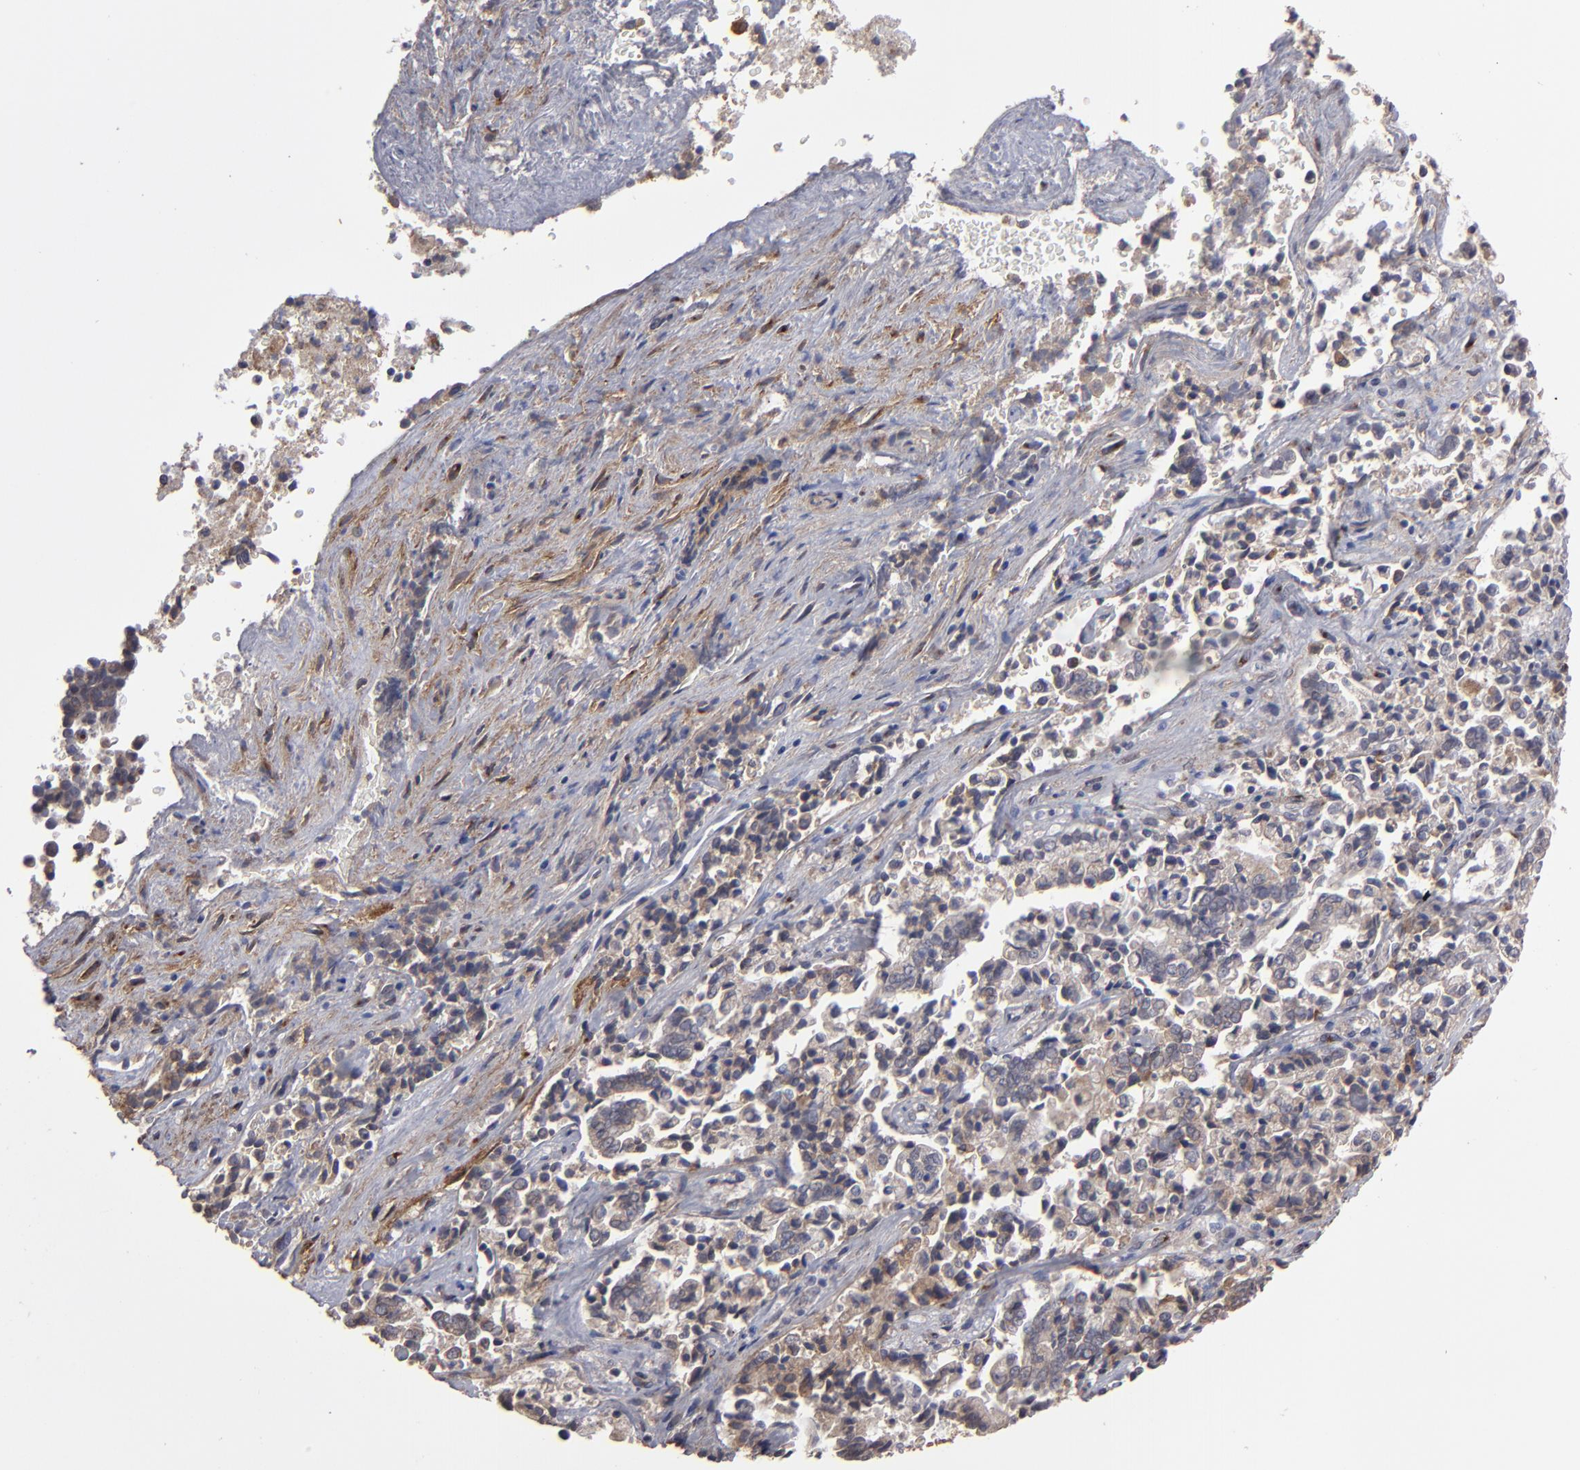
{"staining": {"intensity": "weak", "quantity": "25%-75%", "location": "cytoplasmic/membranous"}, "tissue": "liver cancer", "cell_type": "Tumor cells", "image_type": "cancer", "snomed": [{"axis": "morphology", "description": "Cholangiocarcinoma"}, {"axis": "topography", "description": "Liver"}], "caption": "Brown immunohistochemical staining in cholangiocarcinoma (liver) demonstrates weak cytoplasmic/membranous staining in about 25%-75% of tumor cells. Nuclei are stained in blue.", "gene": "ITGB5", "patient": {"sex": "male", "age": 57}}